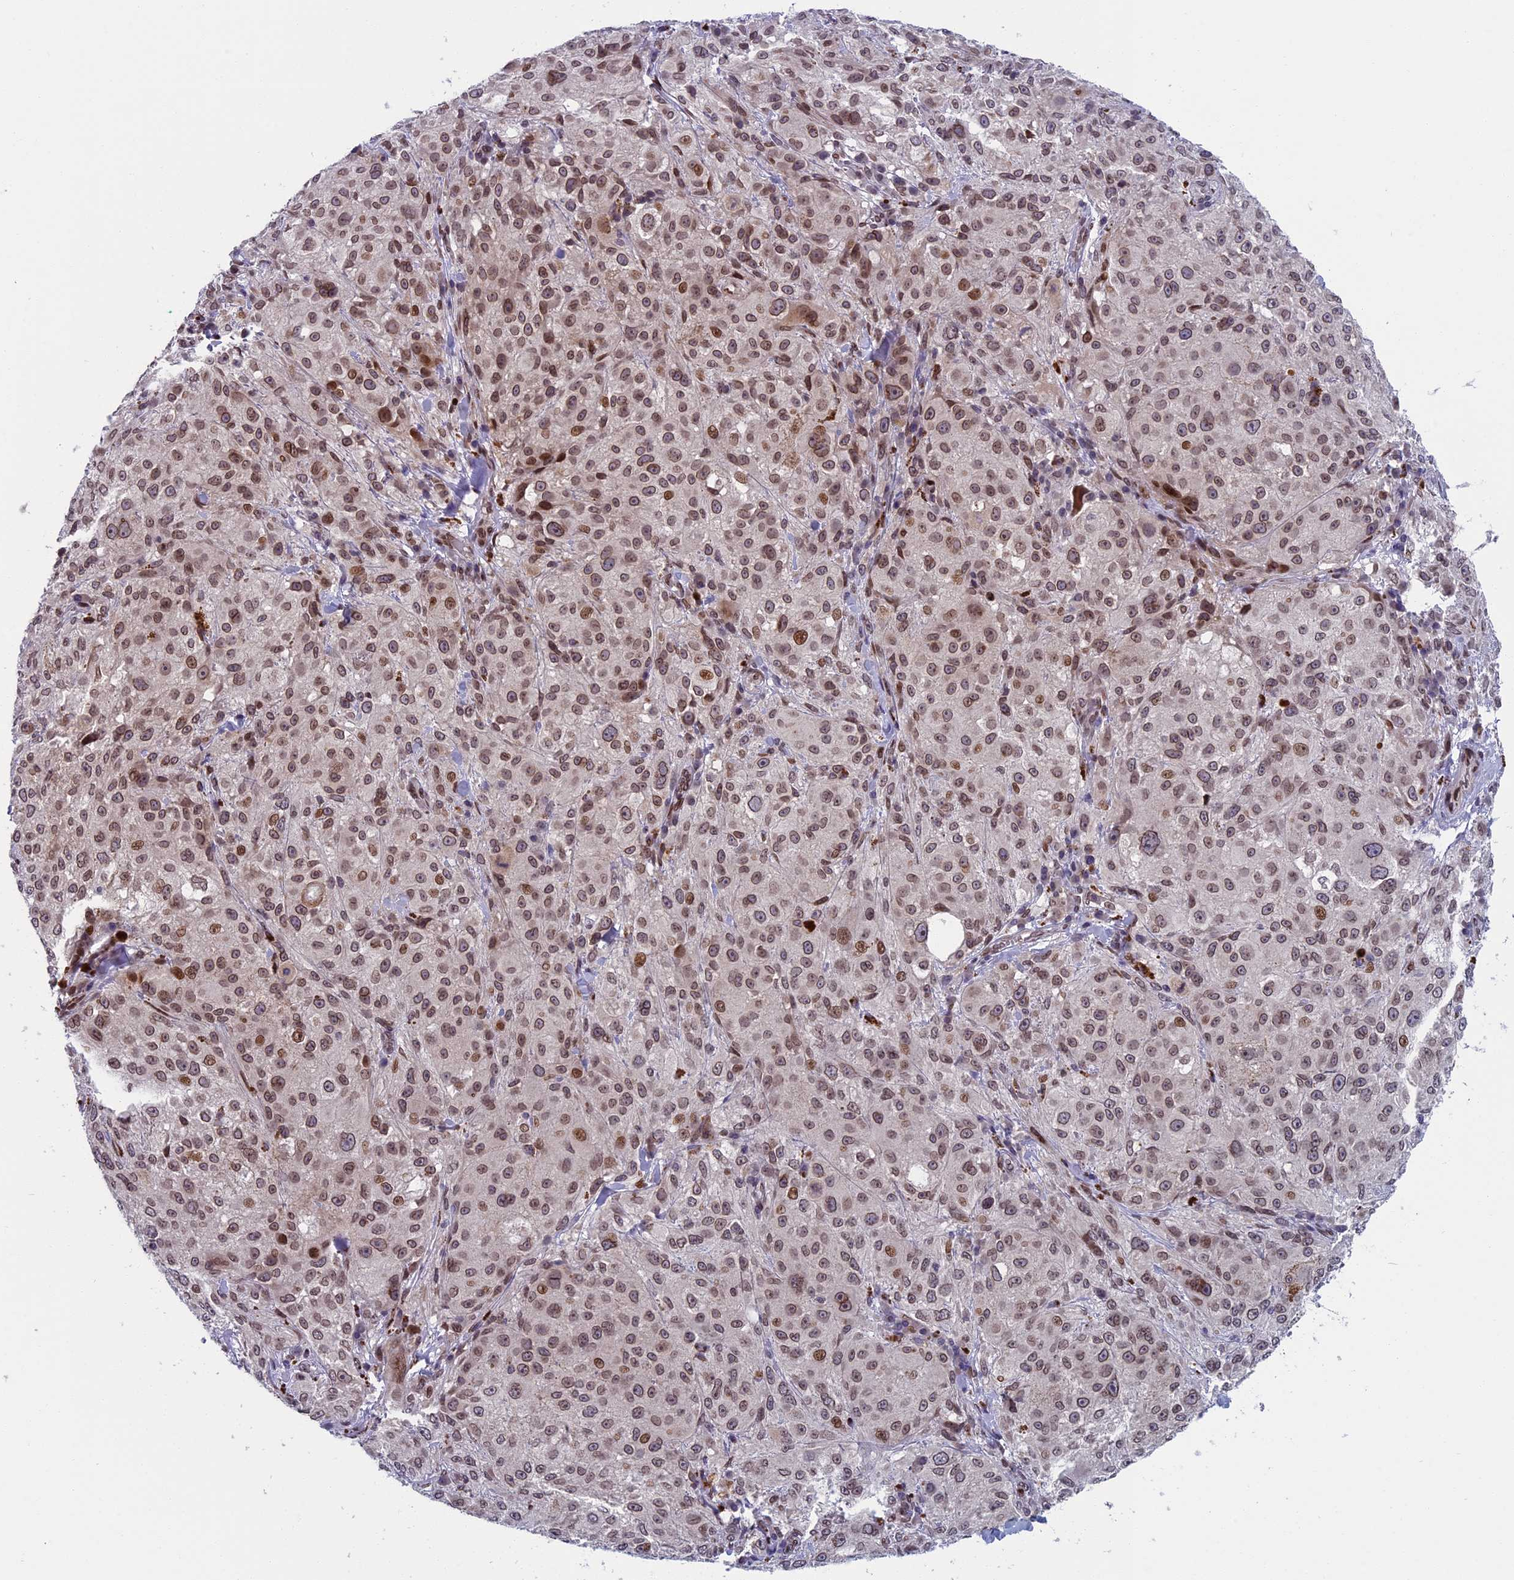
{"staining": {"intensity": "moderate", "quantity": ">75%", "location": "cytoplasmic/membranous,nuclear"}, "tissue": "melanoma", "cell_type": "Tumor cells", "image_type": "cancer", "snomed": [{"axis": "morphology", "description": "Necrosis, NOS"}, {"axis": "morphology", "description": "Malignant melanoma, NOS"}, {"axis": "topography", "description": "Skin"}], "caption": "Malignant melanoma stained with DAB immunohistochemistry (IHC) shows medium levels of moderate cytoplasmic/membranous and nuclear positivity in about >75% of tumor cells. The staining was performed using DAB (3,3'-diaminobenzidine), with brown indicating positive protein expression. Nuclei are stained blue with hematoxylin.", "gene": "GPSM1", "patient": {"sex": "female", "age": 87}}